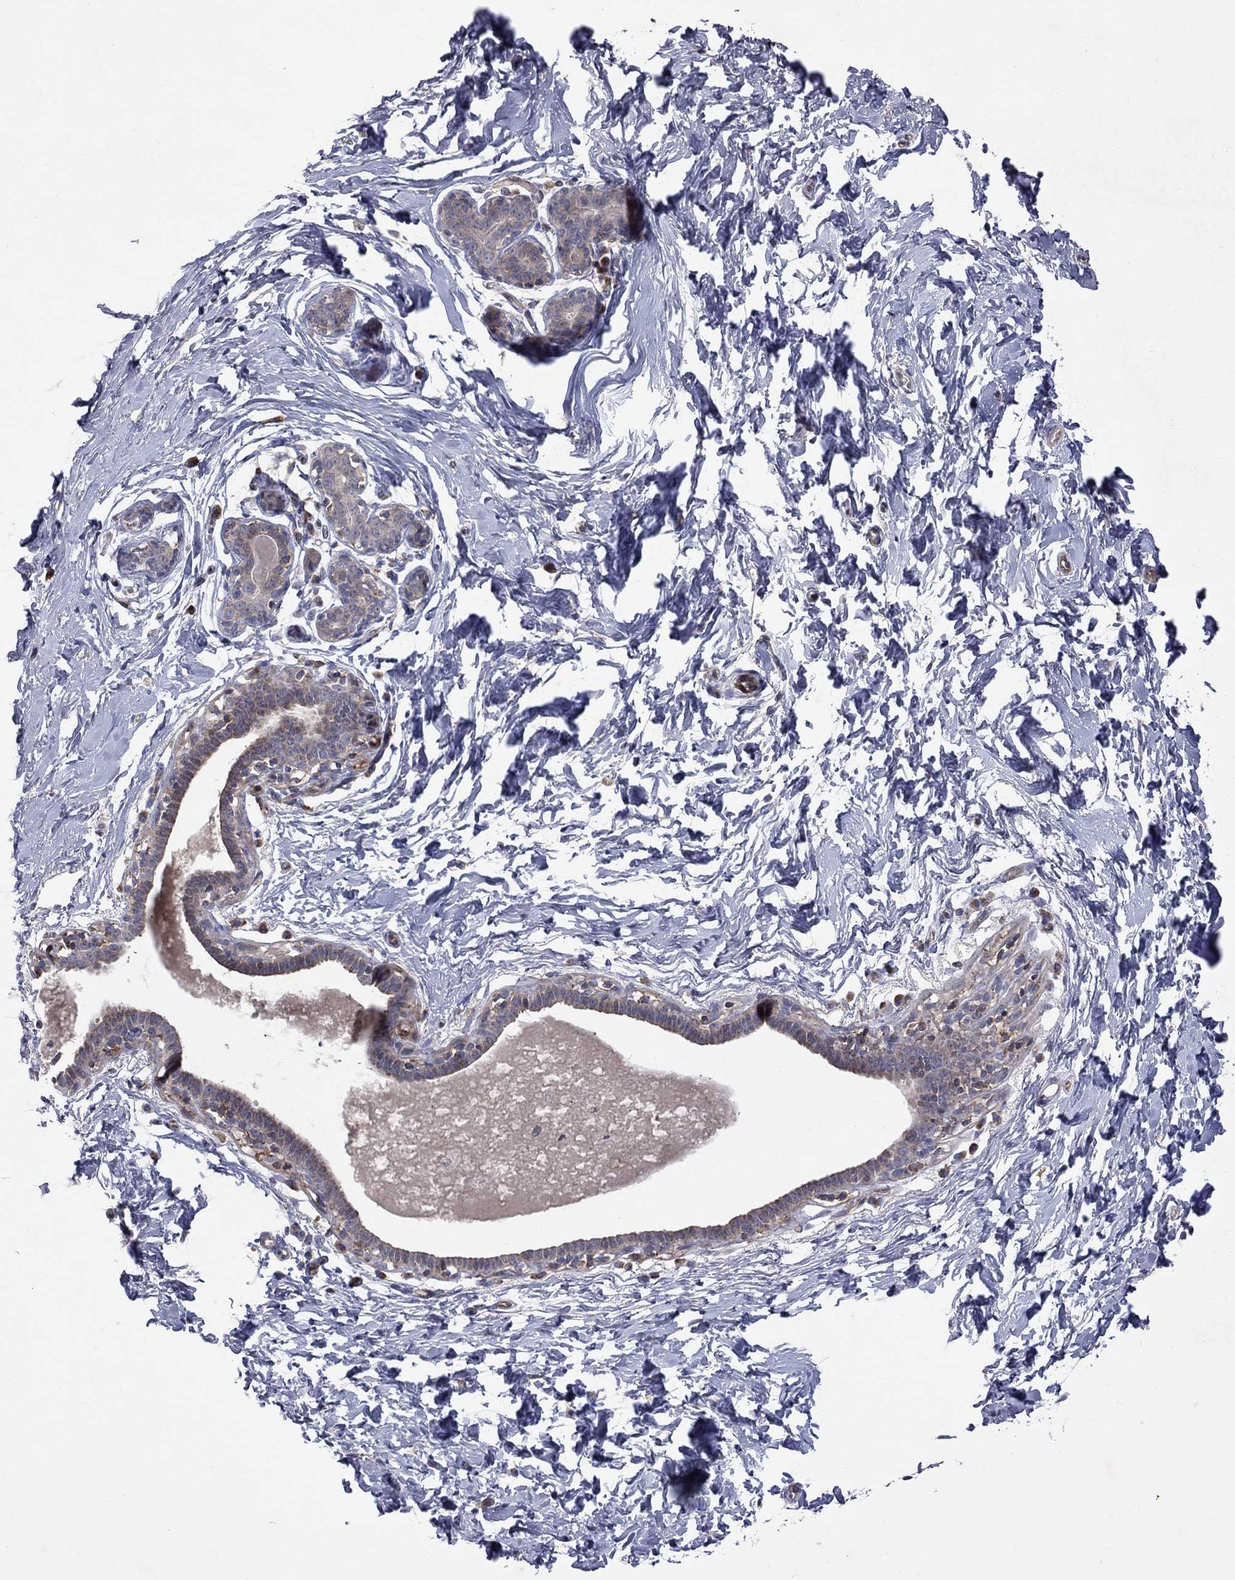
{"staining": {"intensity": "negative", "quantity": "none", "location": "none"}, "tissue": "breast", "cell_type": "Adipocytes", "image_type": "normal", "snomed": [{"axis": "morphology", "description": "Normal tissue, NOS"}, {"axis": "topography", "description": "Breast"}], "caption": "An IHC micrograph of normal breast is shown. There is no staining in adipocytes of breast. Nuclei are stained in blue.", "gene": "ABI3", "patient": {"sex": "female", "age": 37}}